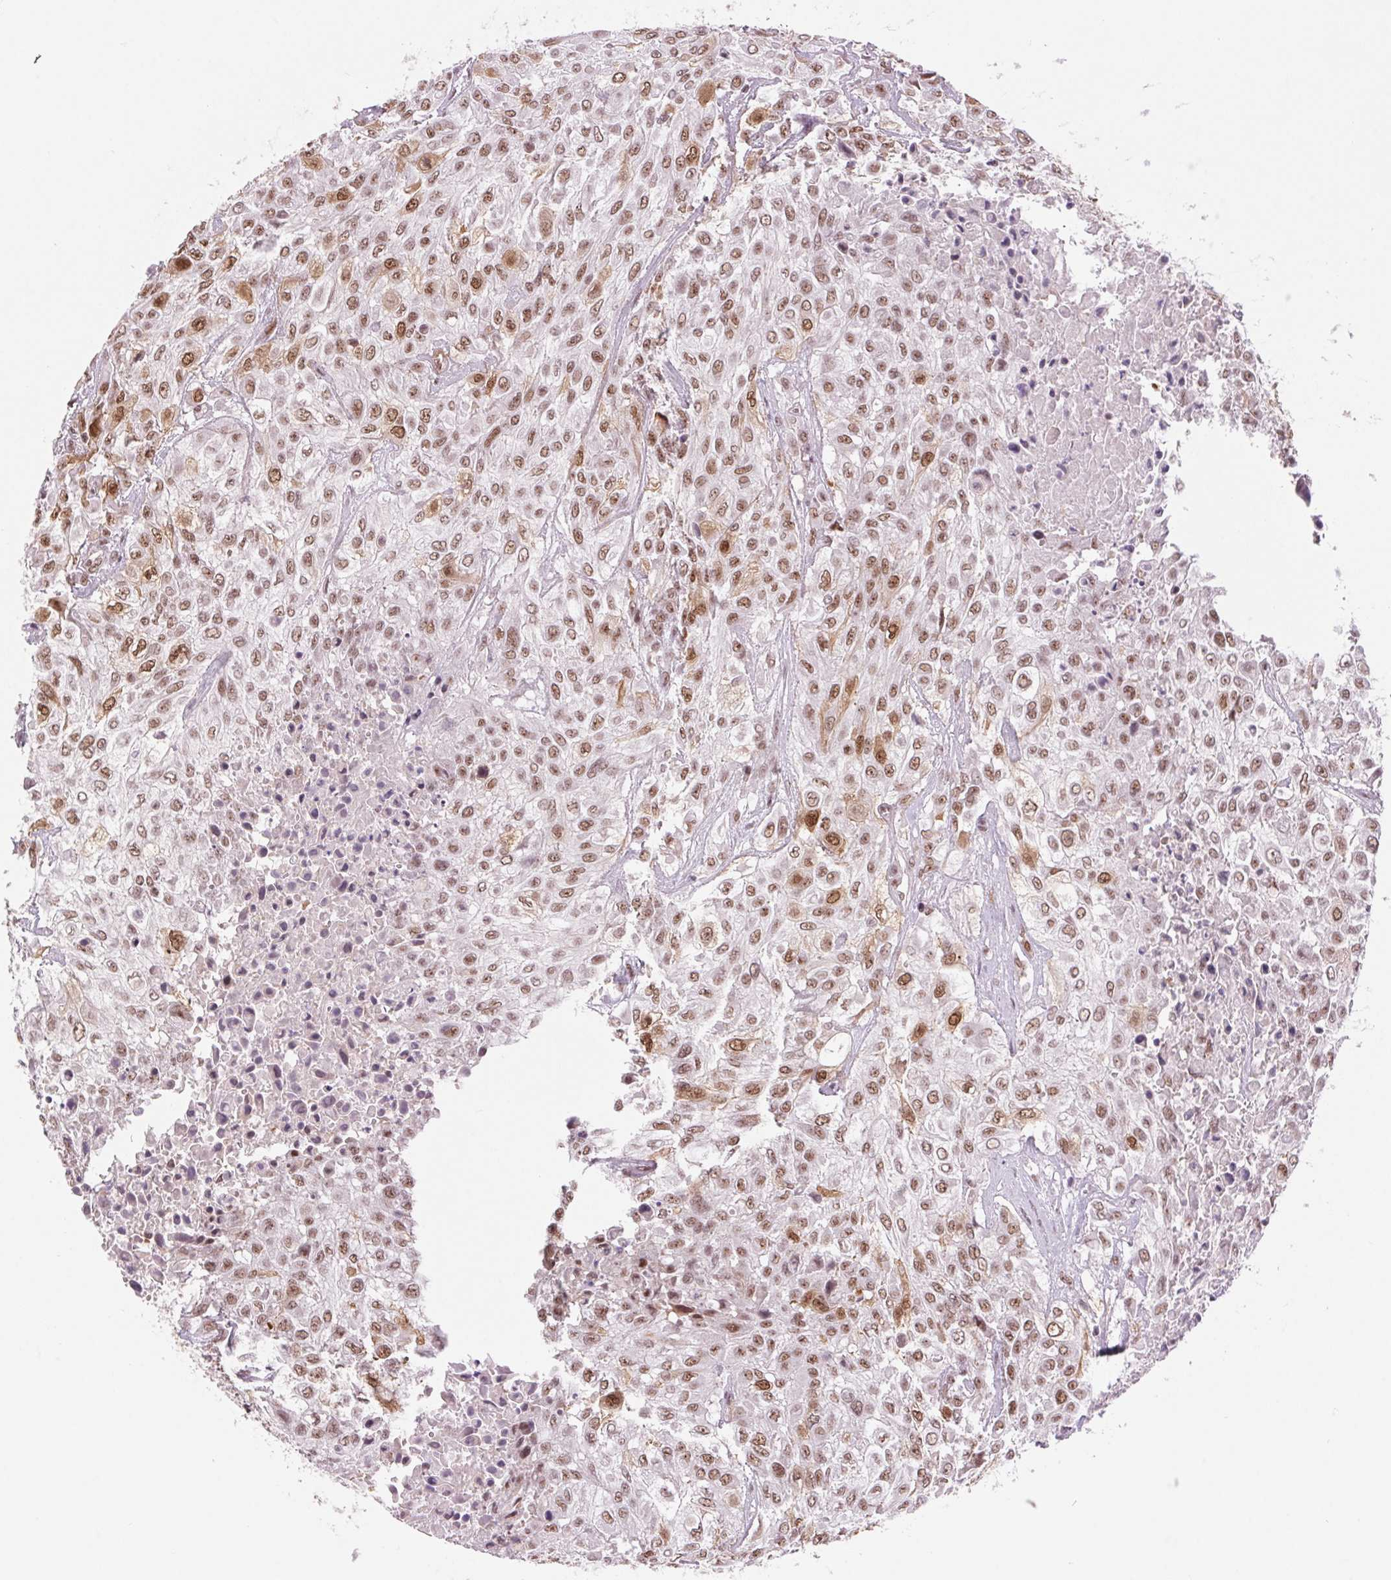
{"staining": {"intensity": "moderate", "quantity": ">75%", "location": "nuclear"}, "tissue": "urothelial cancer", "cell_type": "Tumor cells", "image_type": "cancer", "snomed": [{"axis": "morphology", "description": "Urothelial carcinoma, High grade"}, {"axis": "topography", "description": "Urinary bladder"}], "caption": "Urothelial cancer stained with DAB (3,3'-diaminobenzidine) IHC shows medium levels of moderate nuclear staining in about >75% of tumor cells. (Stains: DAB (3,3'-diaminobenzidine) in brown, nuclei in blue, Microscopy: brightfield microscopy at high magnification).", "gene": "CD2BP2", "patient": {"sex": "male", "age": 57}}